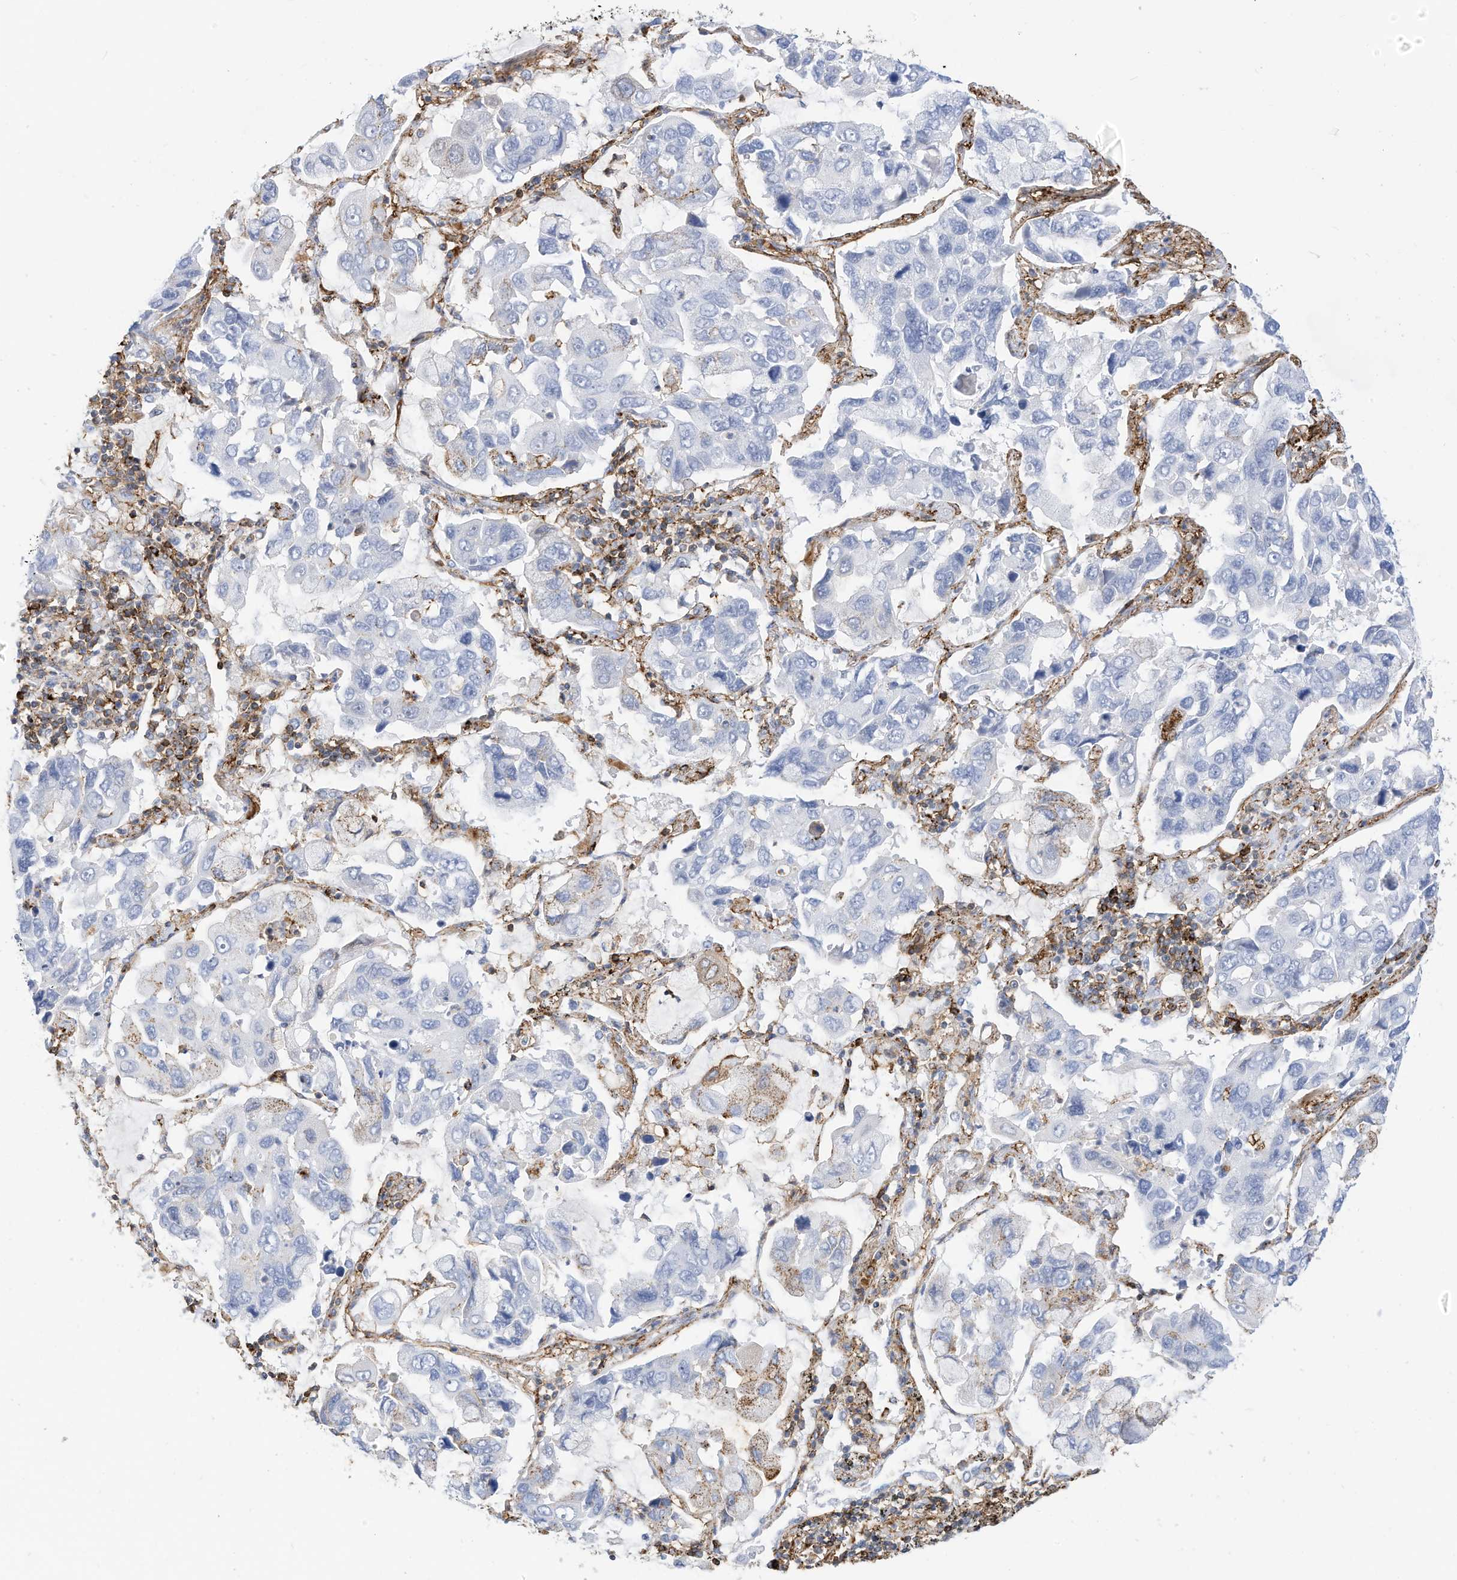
{"staining": {"intensity": "negative", "quantity": "none", "location": "none"}, "tissue": "lung cancer", "cell_type": "Tumor cells", "image_type": "cancer", "snomed": [{"axis": "morphology", "description": "Adenocarcinoma, NOS"}, {"axis": "topography", "description": "Lung"}], "caption": "Protein analysis of adenocarcinoma (lung) demonstrates no significant expression in tumor cells.", "gene": "TXNDC9", "patient": {"sex": "male", "age": 64}}